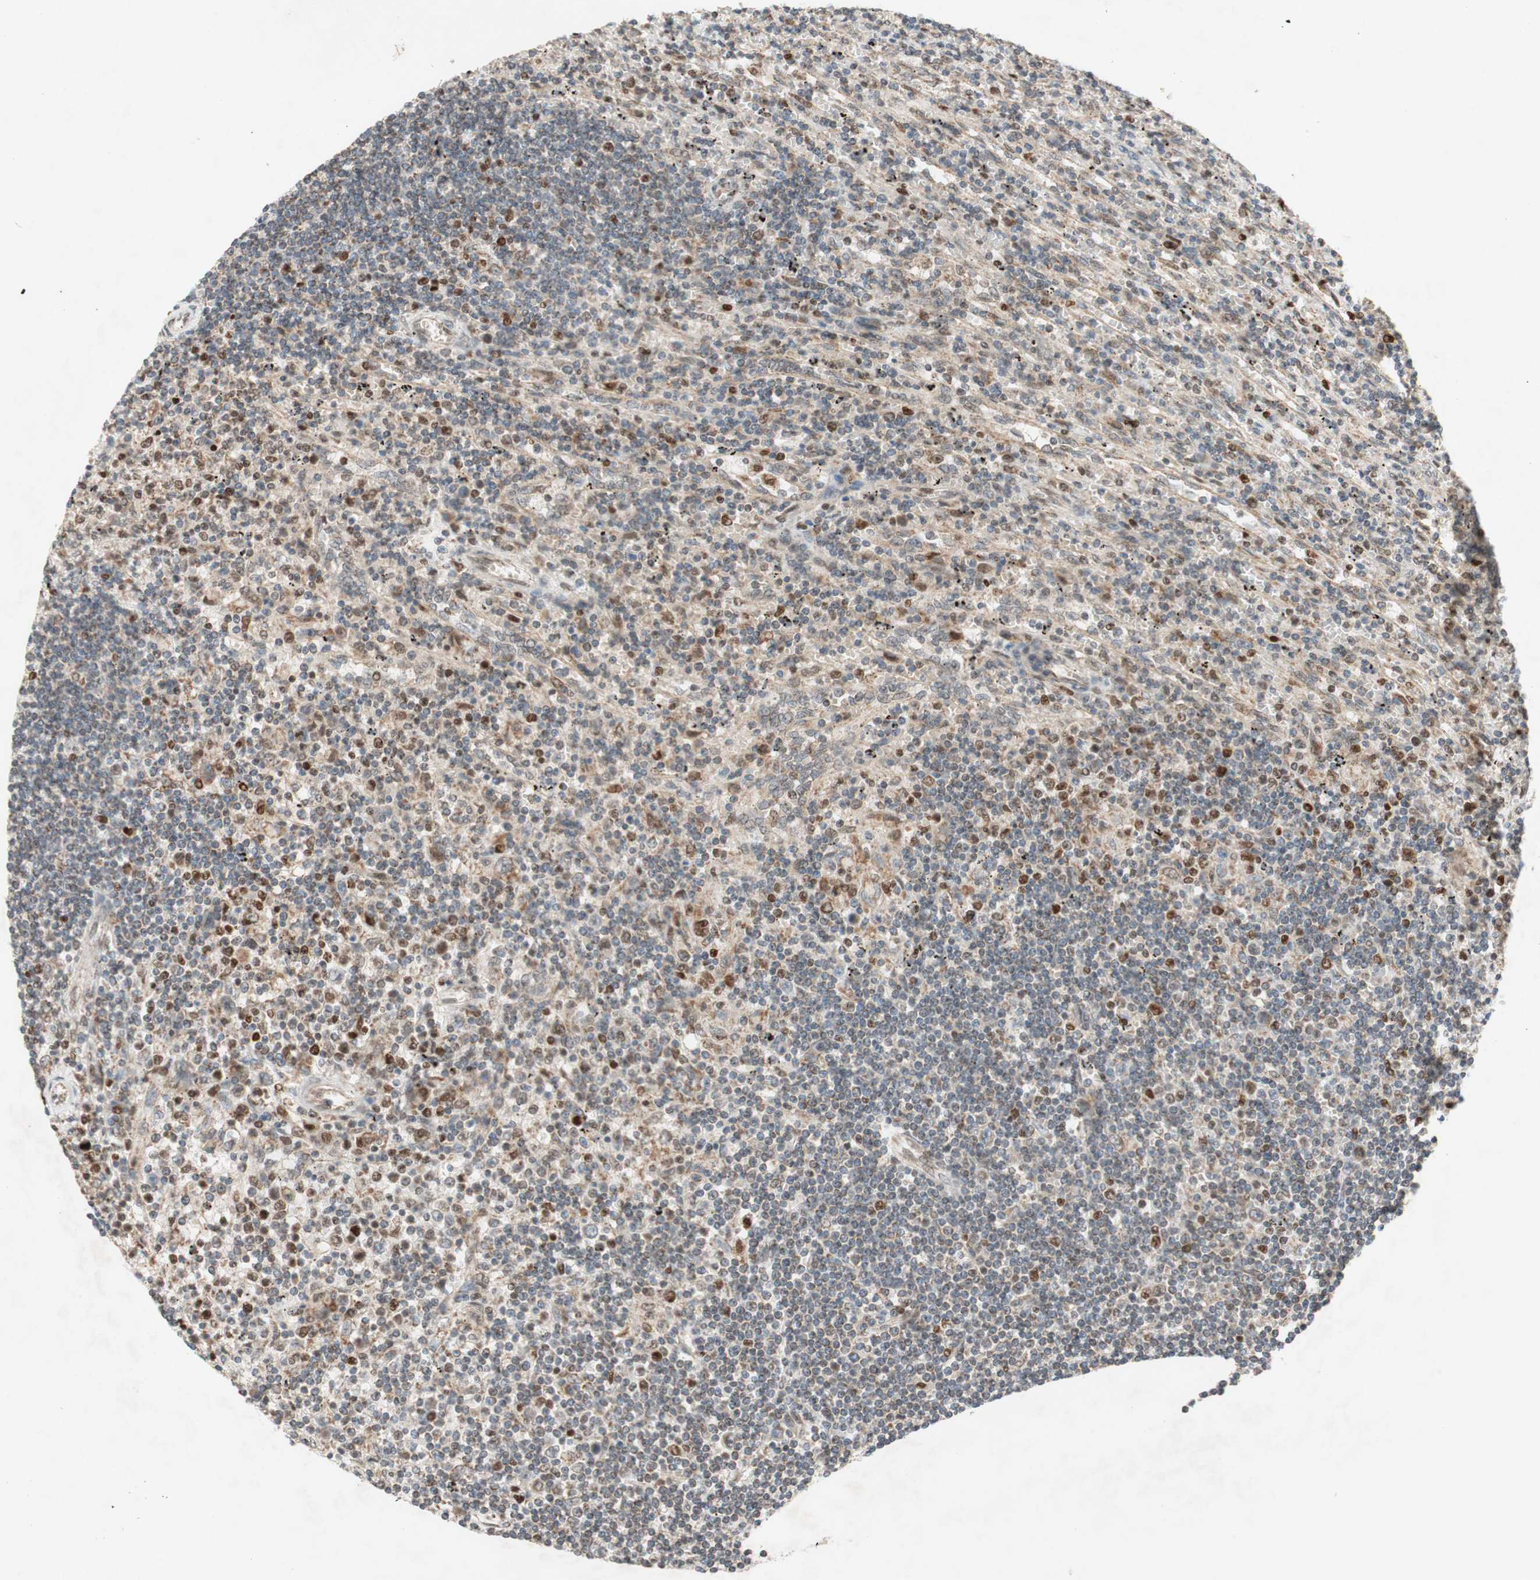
{"staining": {"intensity": "weak", "quantity": "25%-75%", "location": "nuclear"}, "tissue": "lymphoma", "cell_type": "Tumor cells", "image_type": "cancer", "snomed": [{"axis": "morphology", "description": "Malignant lymphoma, non-Hodgkin's type, Low grade"}, {"axis": "topography", "description": "Spleen"}], "caption": "The histopathology image reveals a brown stain indicating the presence of a protein in the nuclear of tumor cells in low-grade malignant lymphoma, non-Hodgkin's type.", "gene": "DNMT3A", "patient": {"sex": "male", "age": 76}}